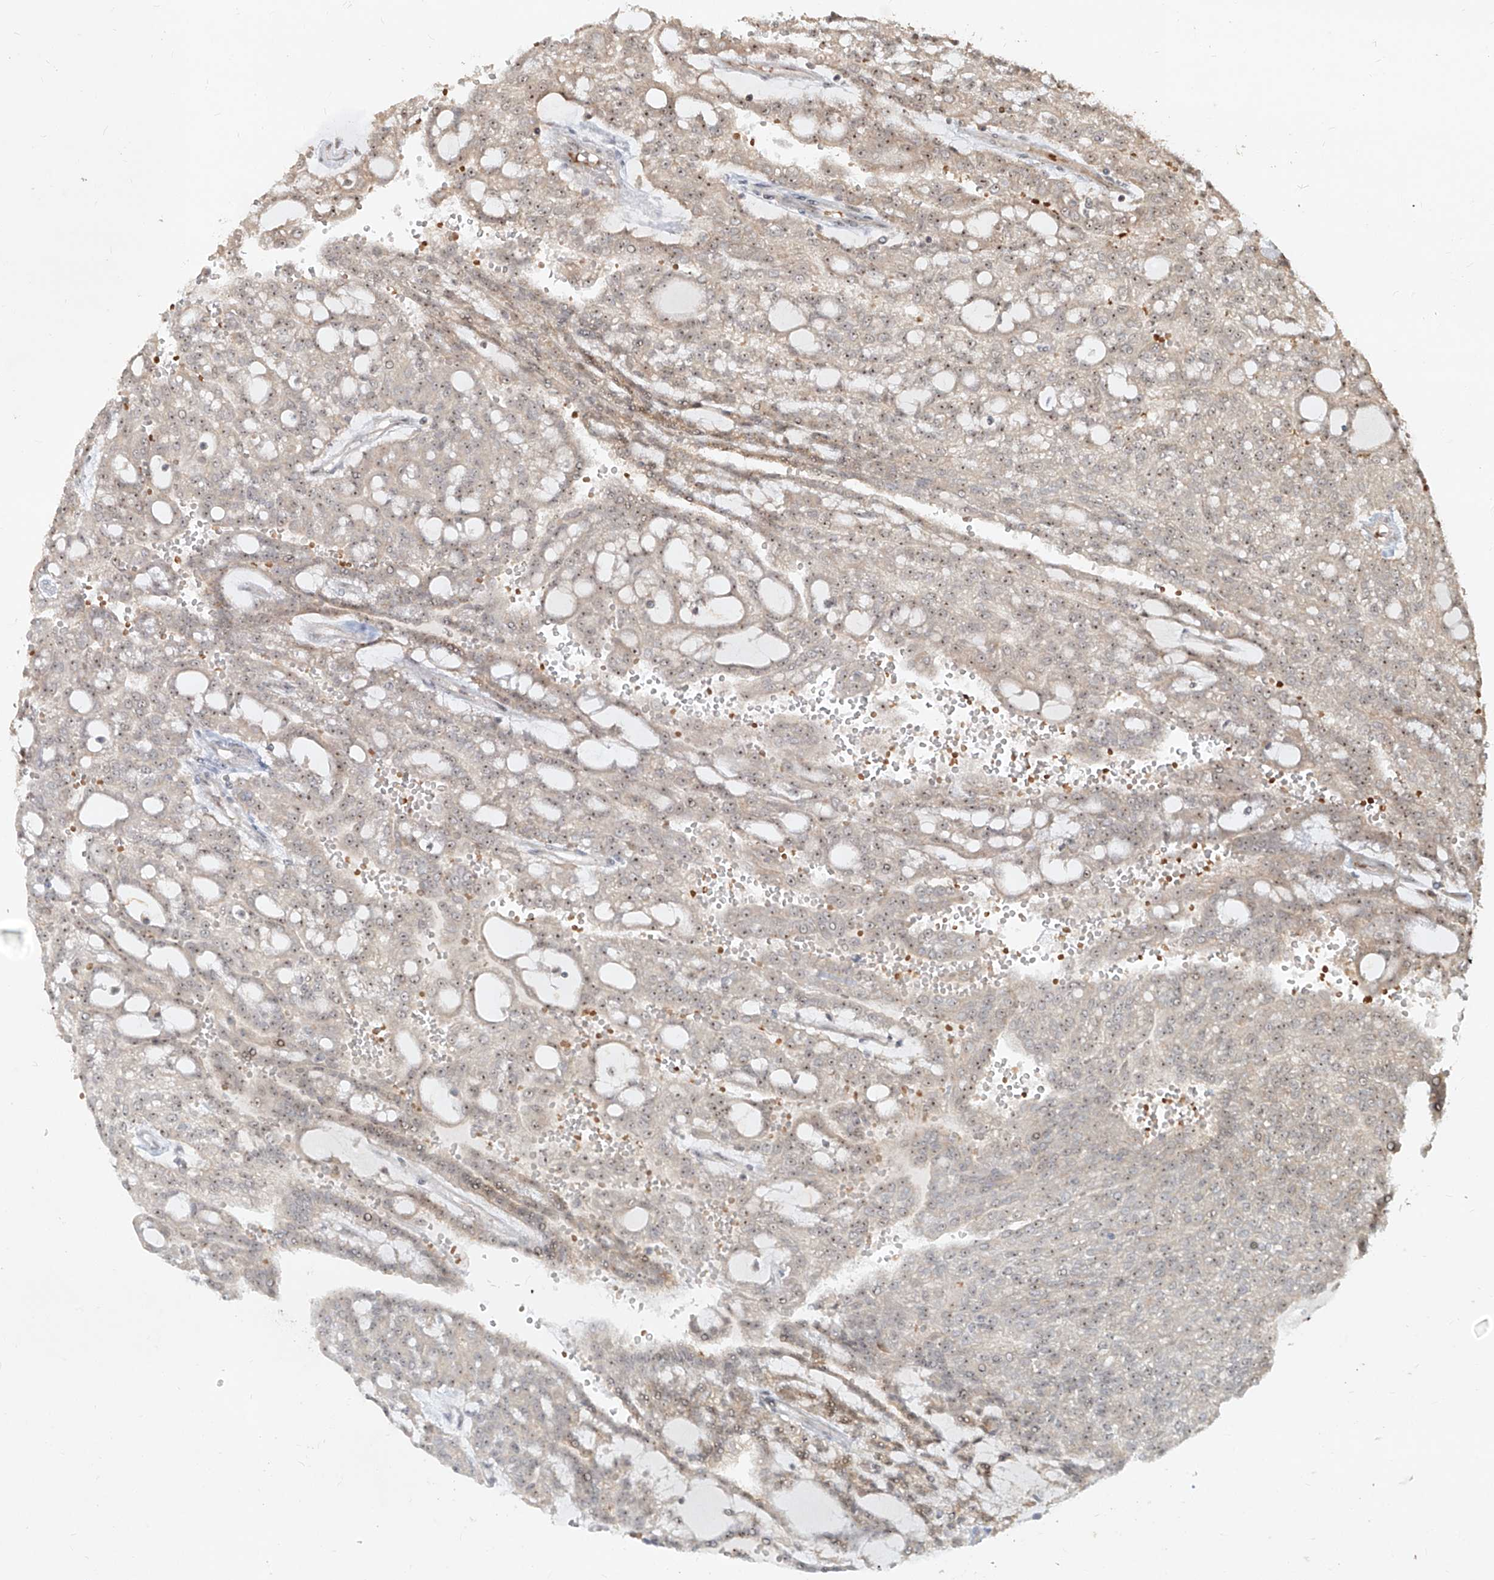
{"staining": {"intensity": "weak", "quantity": "25%-75%", "location": "cytoplasmic/membranous,nuclear"}, "tissue": "renal cancer", "cell_type": "Tumor cells", "image_type": "cancer", "snomed": [{"axis": "morphology", "description": "Adenocarcinoma, NOS"}, {"axis": "topography", "description": "Kidney"}], "caption": "IHC micrograph of renal adenocarcinoma stained for a protein (brown), which displays low levels of weak cytoplasmic/membranous and nuclear staining in about 25%-75% of tumor cells.", "gene": "BYSL", "patient": {"sex": "male", "age": 63}}